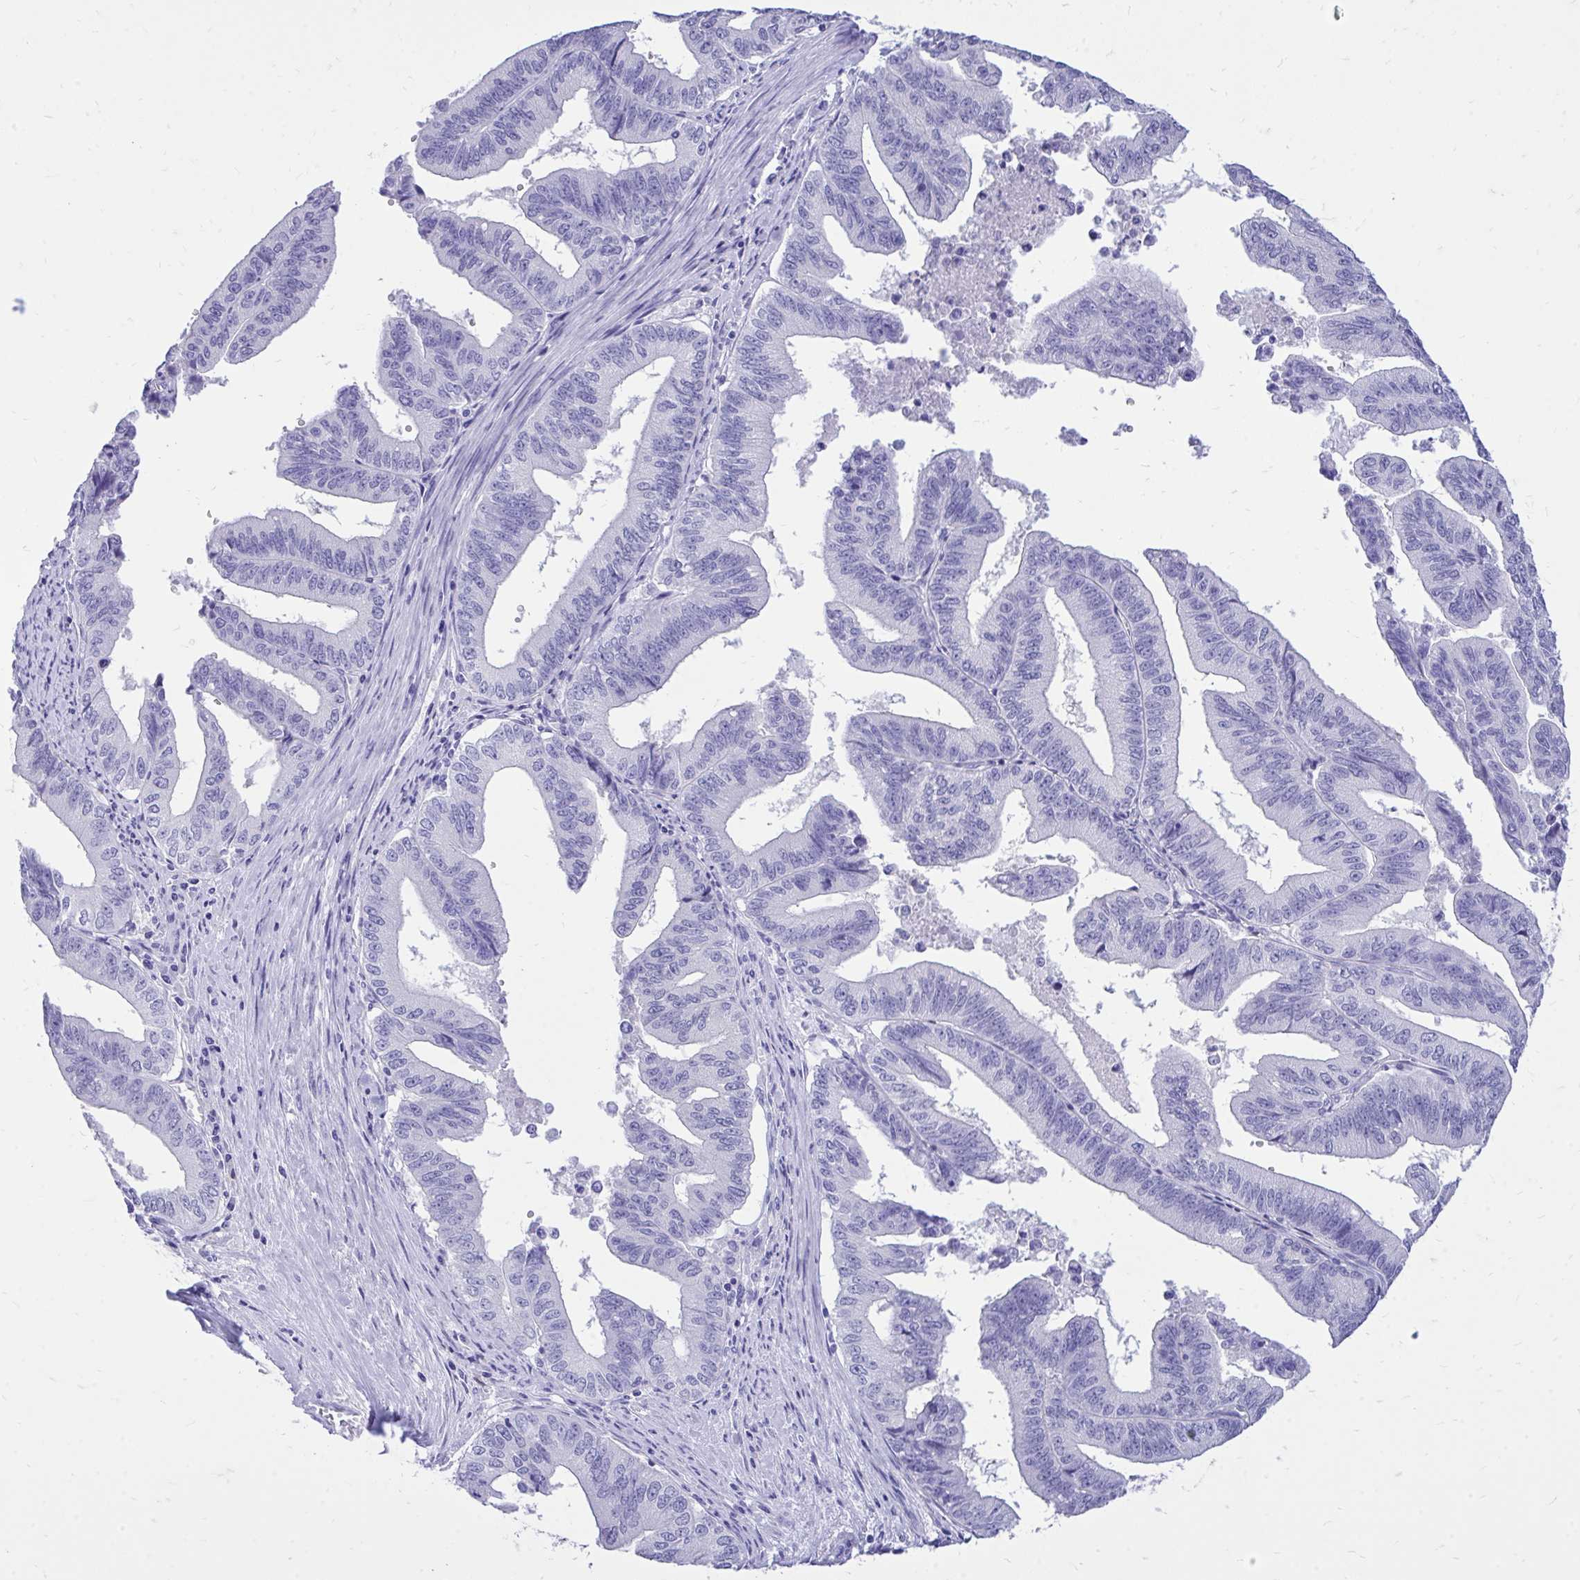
{"staining": {"intensity": "negative", "quantity": "none", "location": "none"}, "tissue": "endometrial cancer", "cell_type": "Tumor cells", "image_type": "cancer", "snomed": [{"axis": "morphology", "description": "Adenocarcinoma, NOS"}, {"axis": "topography", "description": "Endometrium"}], "caption": "High power microscopy photomicrograph of an immunohistochemistry (IHC) micrograph of endometrial cancer, revealing no significant positivity in tumor cells.", "gene": "MON1A", "patient": {"sex": "female", "age": 65}}